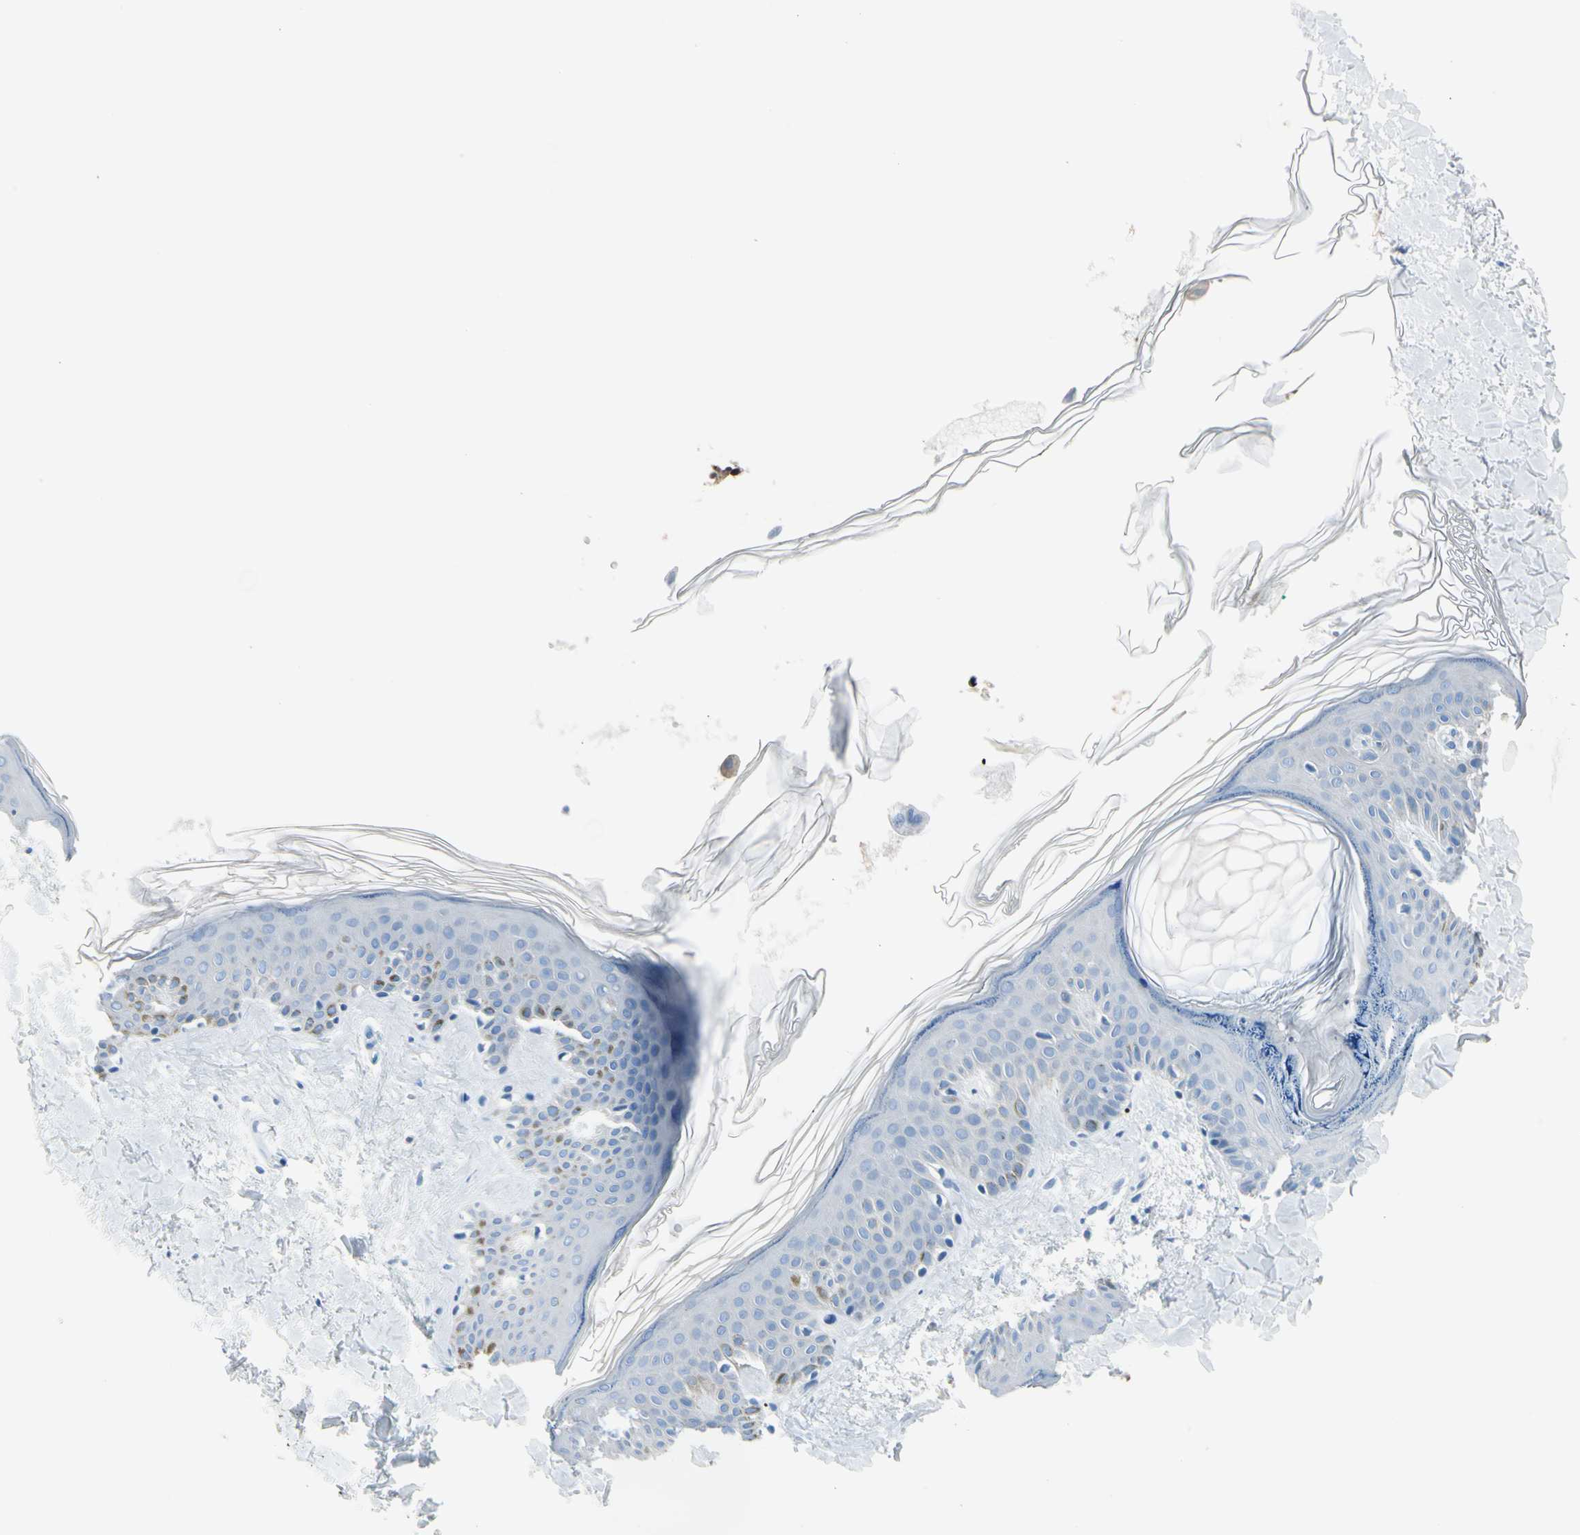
{"staining": {"intensity": "negative", "quantity": "none", "location": "none"}, "tissue": "skin", "cell_type": "Fibroblasts", "image_type": "normal", "snomed": [{"axis": "morphology", "description": "Normal tissue, NOS"}, {"axis": "topography", "description": "Skin"}], "caption": "A histopathology image of skin stained for a protein exhibits no brown staining in fibroblasts. (DAB (3,3'-diaminobenzidine) IHC with hematoxylin counter stain).", "gene": "TPO", "patient": {"sex": "male", "age": 67}}